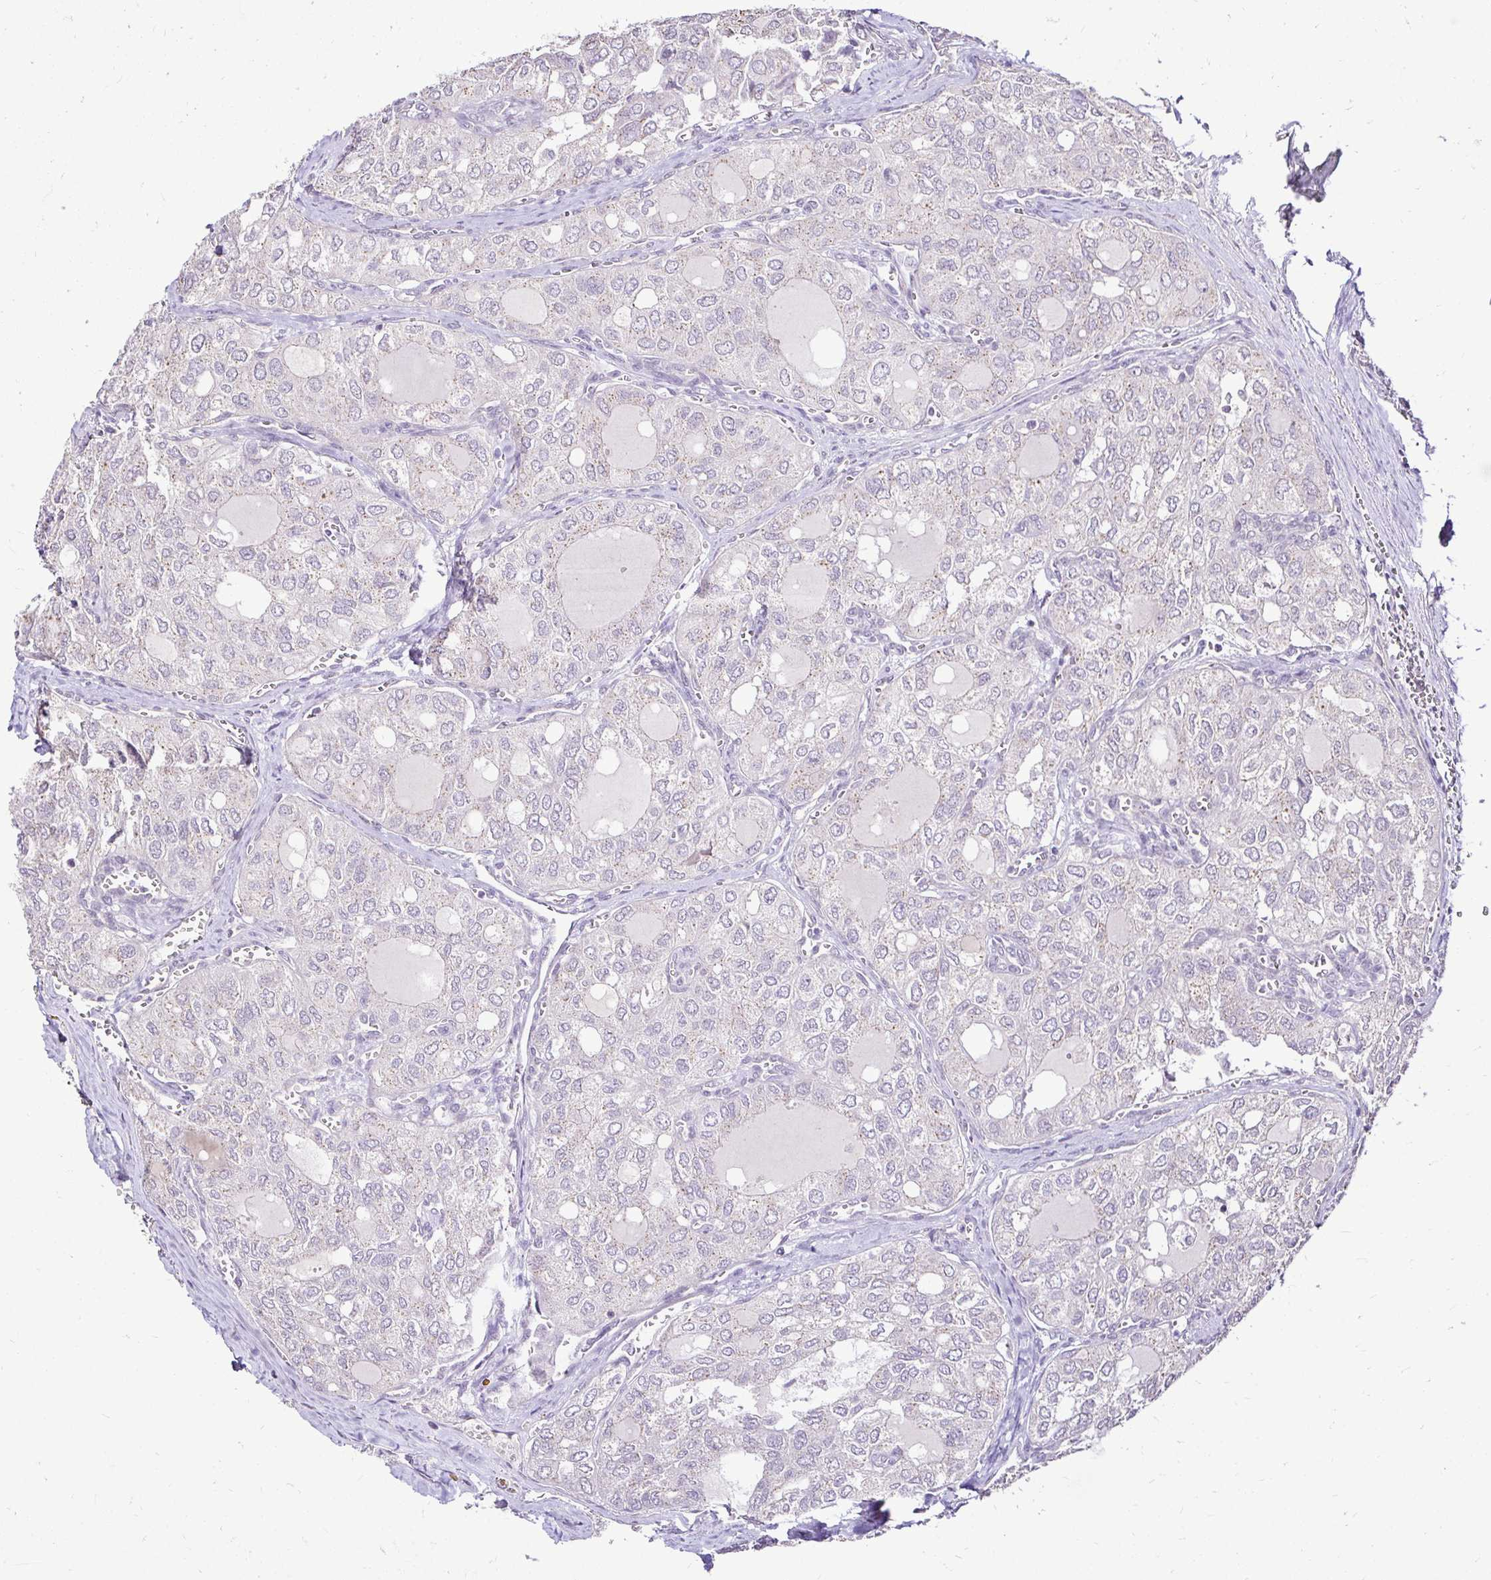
{"staining": {"intensity": "weak", "quantity": "<25%", "location": "cytoplasmic/membranous"}, "tissue": "thyroid cancer", "cell_type": "Tumor cells", "image_type": "cancer", "snomed": [{"axis": "morphology", "description": "Follicular adenoma carcinoma, NOS"}, {"axis": "topography", "description": "Thyroid gland"}], "caption": "Tumor cells are negative for brown protein staining in follicular adenoma carcinoma (thyroid). (Immunohistochemistry, brightfield microscopy, high magnification).", "gene": "KIAA1210", "patient": {"sex": "male", "age": 75}}